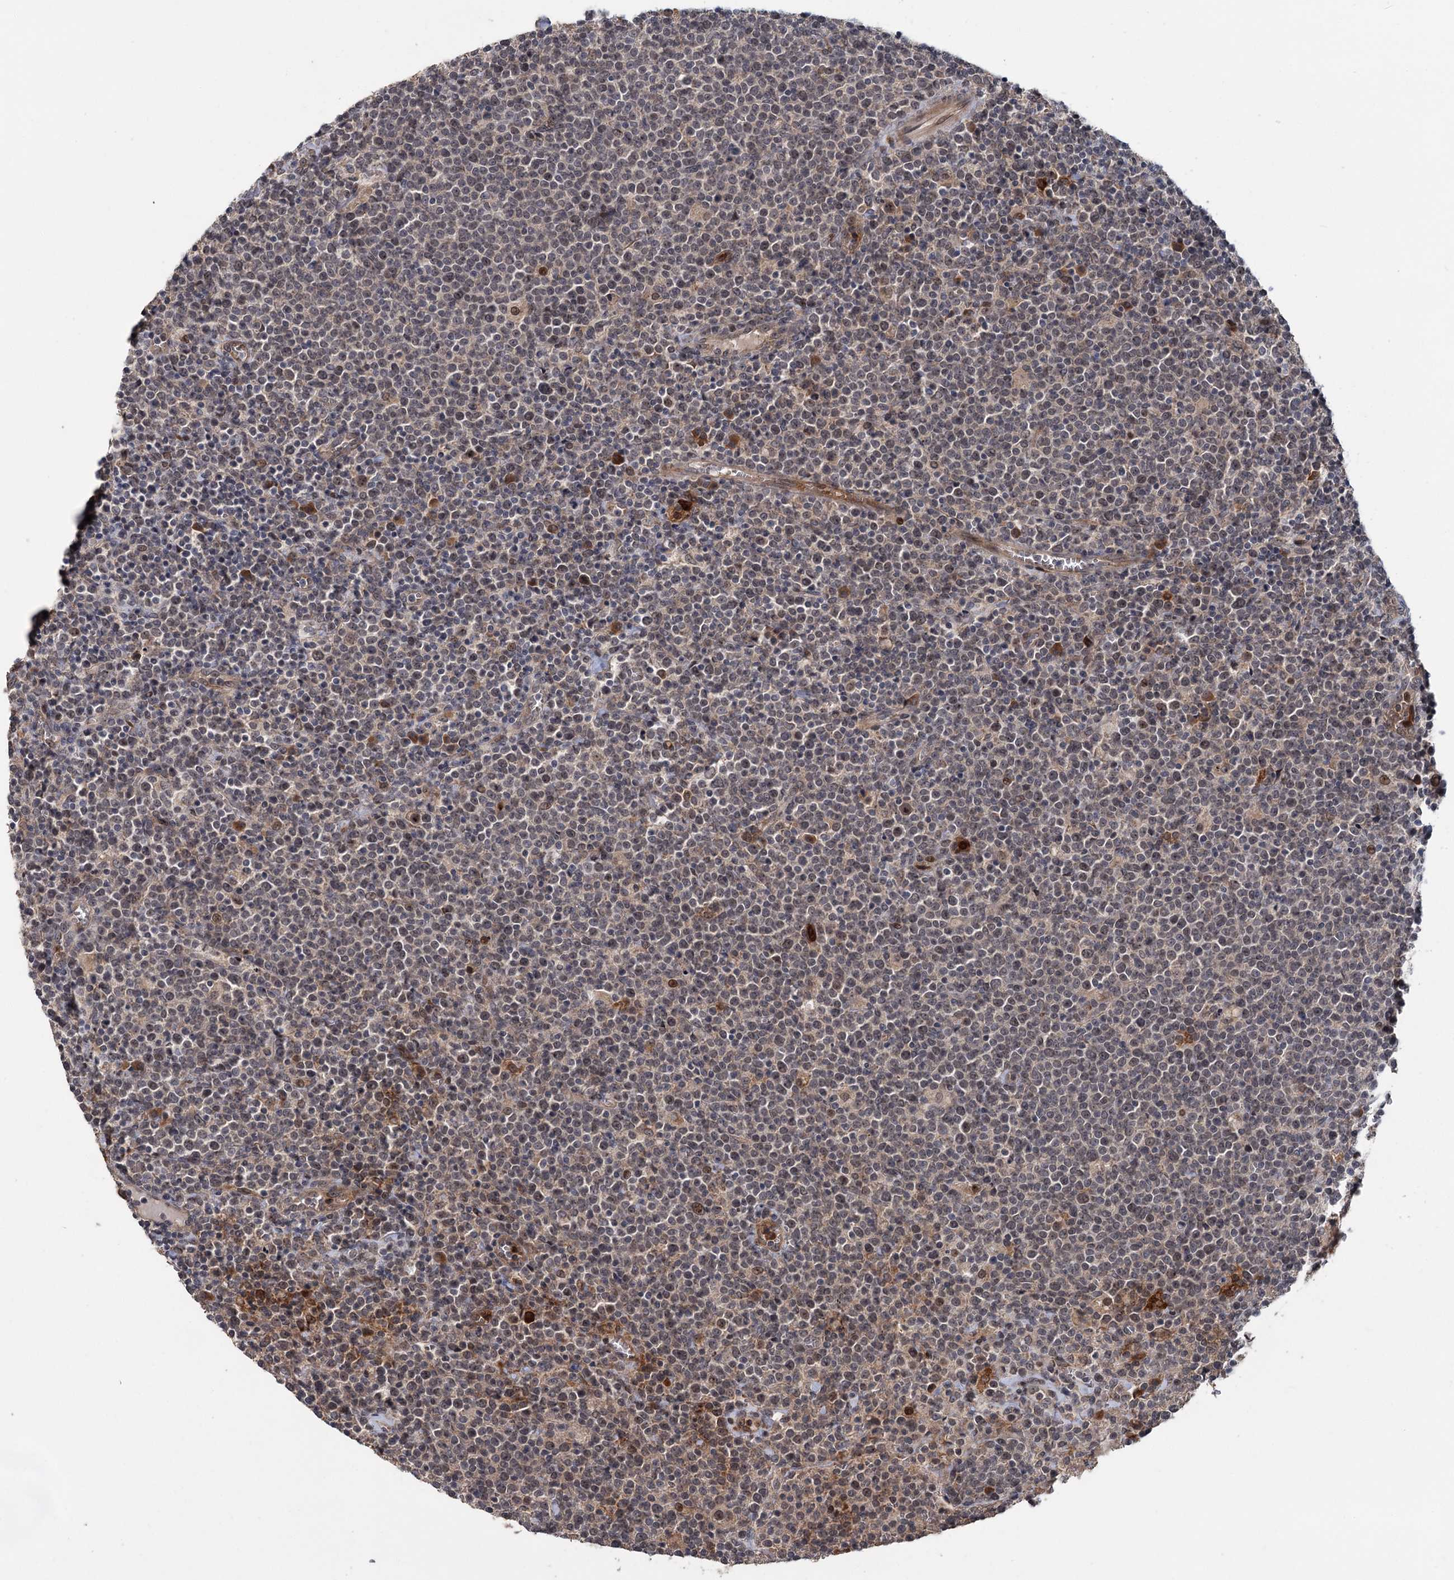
{"staining": {"intensity": "weak", "quantity": "<25%", "location": "nuclear"}, "tissue": "lymphoma", "cell_type": "Tumor cells", "image_type": "cancer", "snomed": [{"axis": "morphology", "description": "Malignant lymphoma, non-Hodgkin's type, High grade"}, {"axis": "topography", "description": "Lymph node"}], "caption": "High power microscopy image of an IHC image of high-grade malignant lymphoma, non-Hodgkin's type, revealing no significant expression in tumor cells. Brightfield microscopy of immunohistochemistry (IHC) stained with DAB (brown) and hematoxylin (blue), captured at high magnification.", "gene": "KANSL2", "patient": {"sex": "male", "age": 61}}